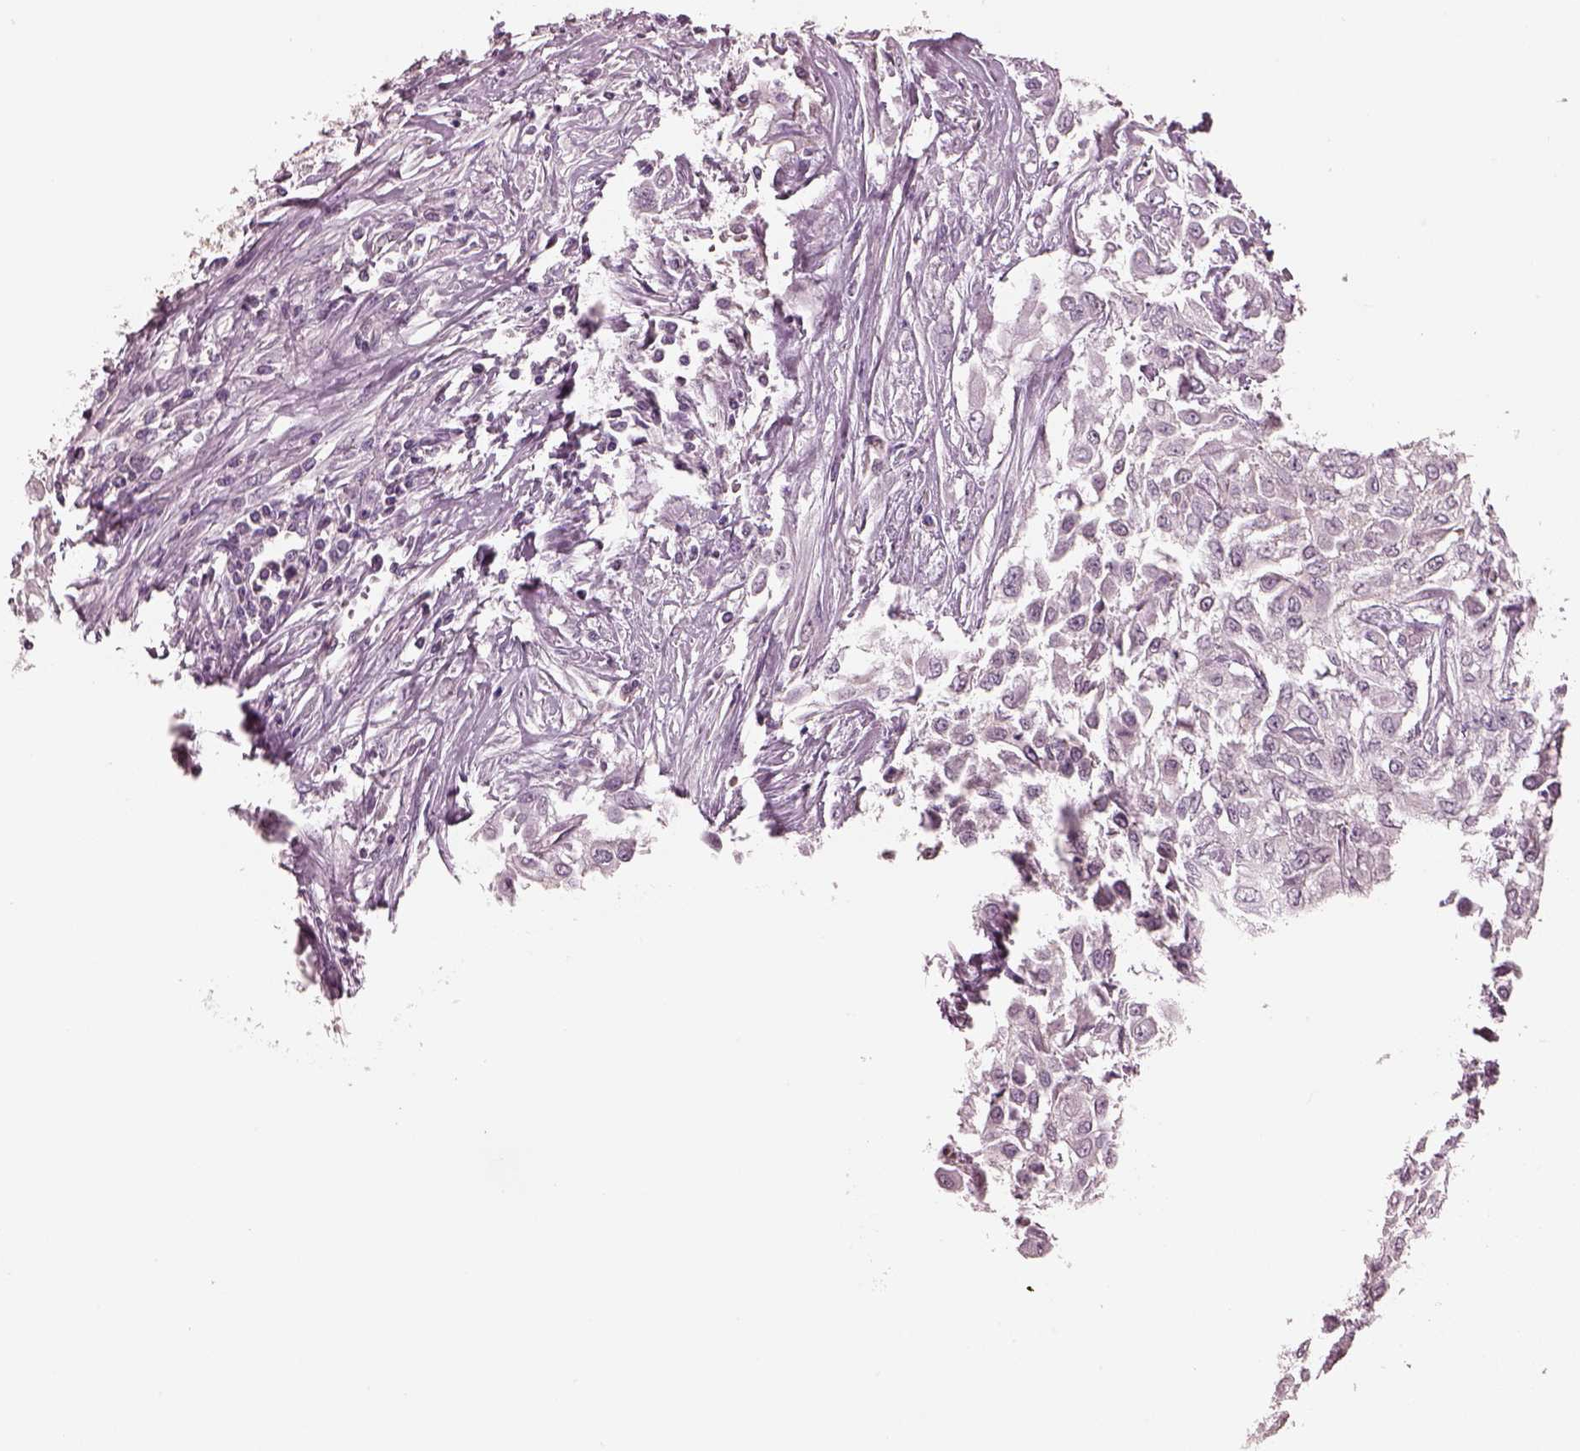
{"staining": {"intensity": "weak", "quantity": "25%-75%", "location": "cytoplasmic/membranous"}, "tissue": "urothelial cancer", "cell_type": "Tumor cells", "image_type": "cancer", "snomed": [{"axis": "morphology", "description": "Urothelial carcinoma, High grade"}, {"axis": "topography", "description": "Urinary bladder"}], "caption": "An image of human high-grade urothelial carcinoma stained for a protein displays weak cytoplasmic/membranous brown staining in tumor cells. The protein is shown in brown color, while the nuclei are stained blue.", "gene": "EGR4", "patient": {"sex": "male", "age": 57}}